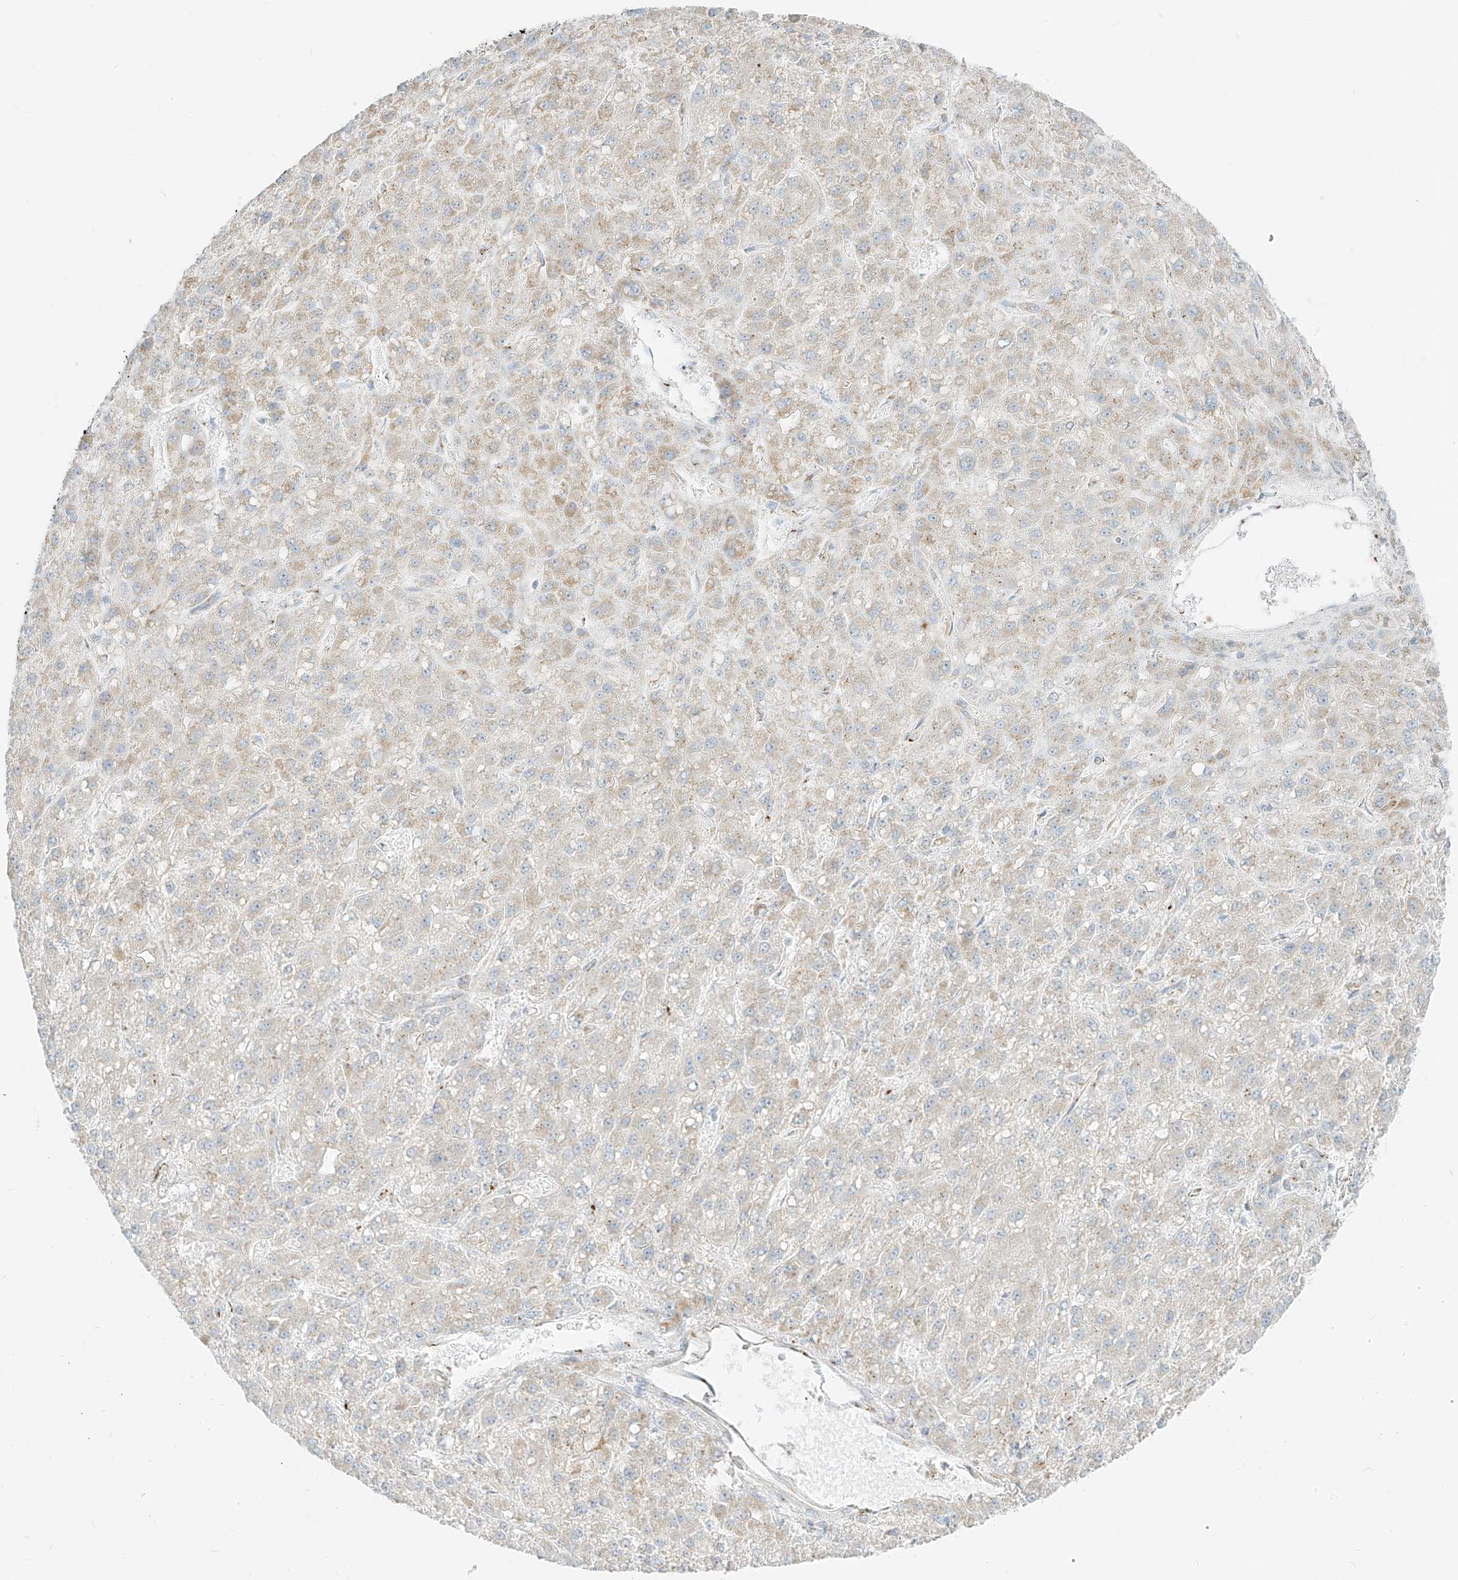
{"staining": {"intensity": "weak", "quantity": "25%-75%", "location": "cytoplasmic/membranous"}, "tissue": "liver cancer", "cell_type": "Tumor cells", "image_type": "cancer", "snomed": [{"axis": "morphology", "description": "Carcinoma, Hepatocellular, NOS"}, {"axis": "topography", "description": "Liver"}], "caption": "Immunohistochemical staining of liver hepatocellular carcinoma displays low levels of weak cytoplasmic/membranous positivity in about 25%-75% of tumor cells.", "gene": "TMEM87B", "patient": {"sex": "male", "age": 67}}